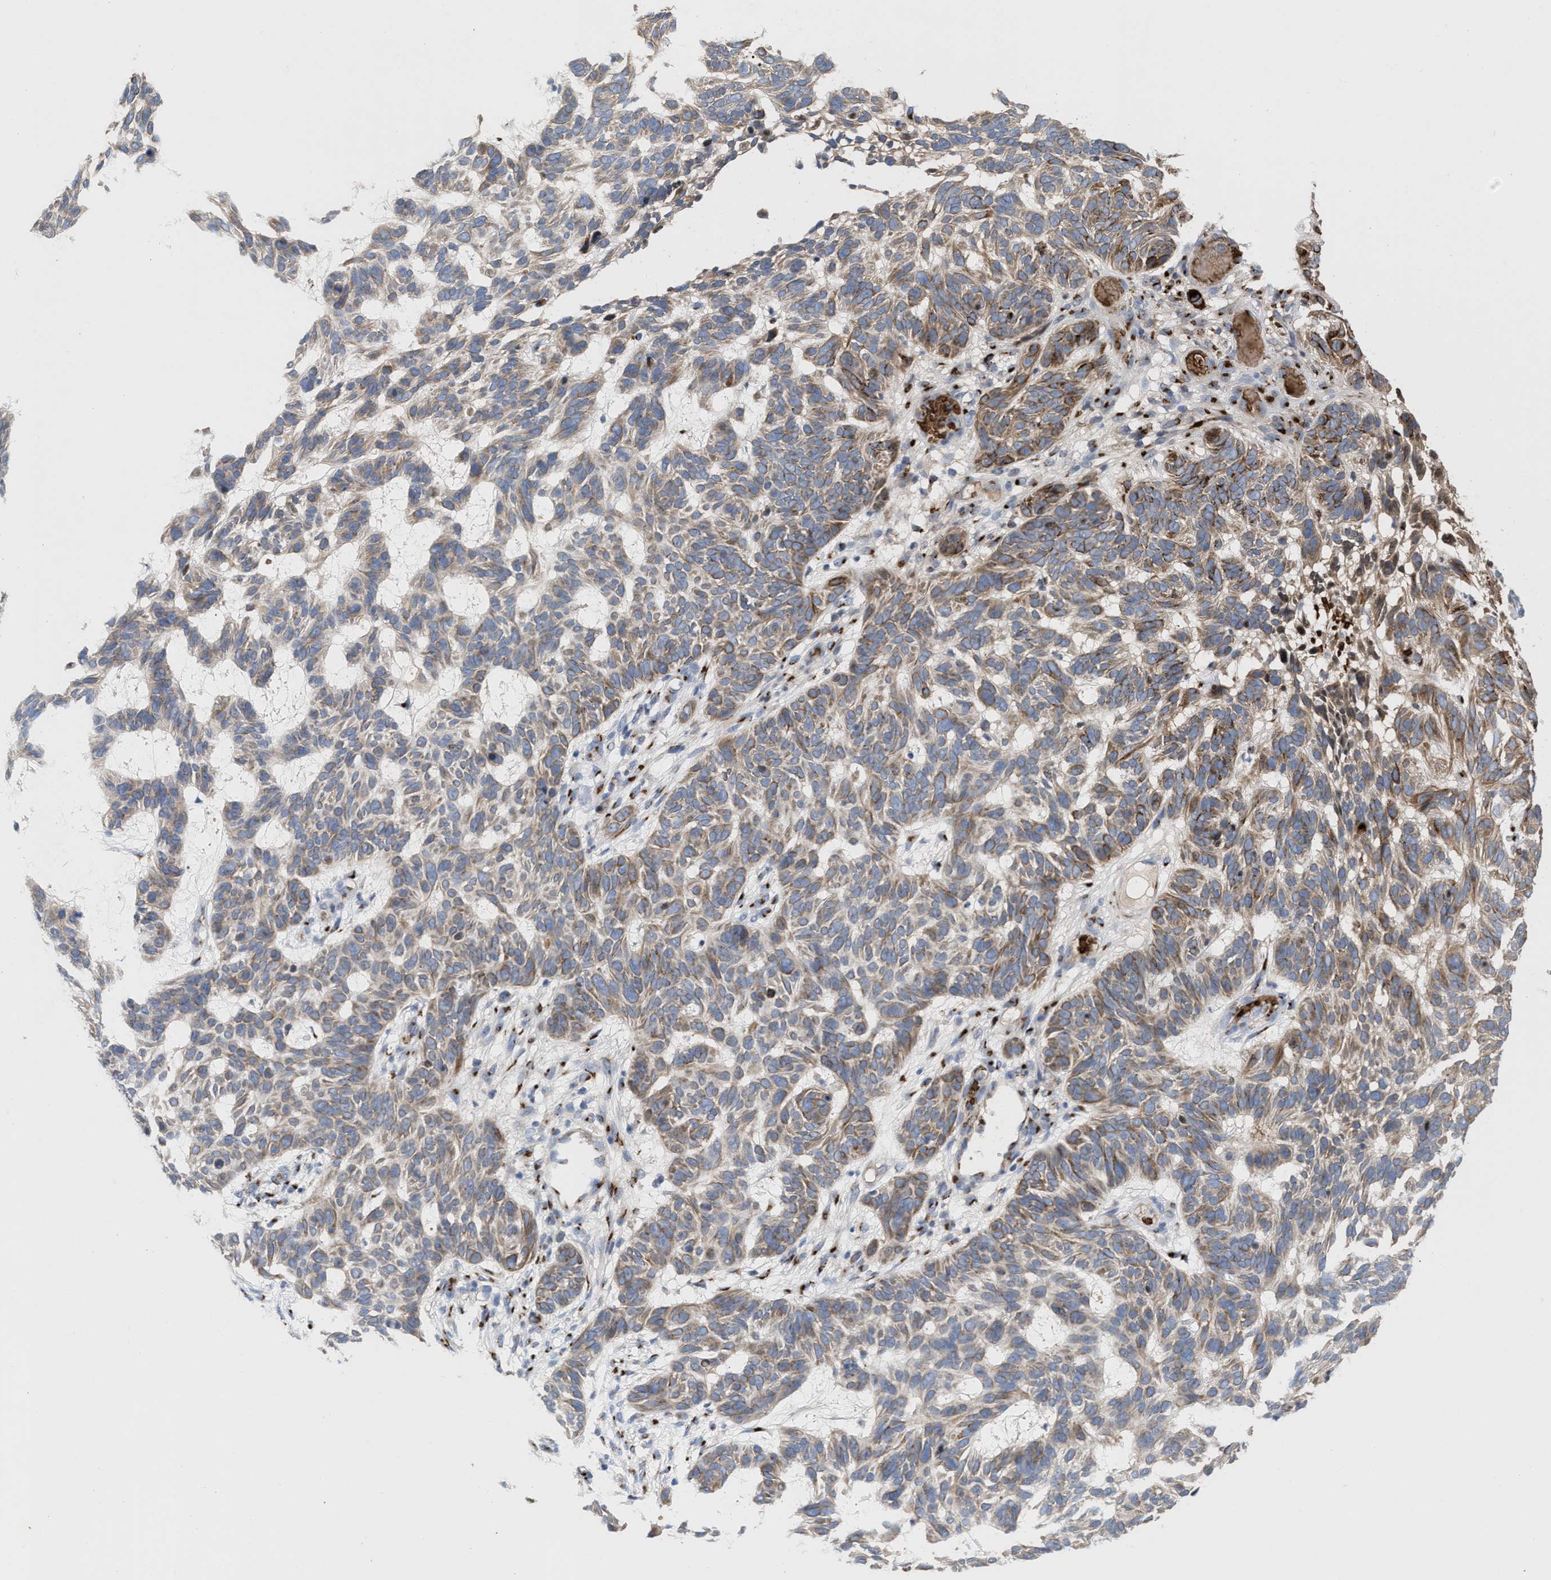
{"staining": {"intensity": "moderate", "quantity": "25%-75%", "location": "cytoplasmic/membranous"}, "tissue": "skin cancer", "cell_type": "Tumor cells", "image_type": "cancer", "snomed": [{"axis": "morphology", "description": "Basal cell carcinoma"}, {"axis": "topography", "description": "Skin"}], "caption": "The image reveals staining of basal cell carcinoma (skin), revealing moderate cytoplasmic/membranous protein staining (brown color) within tumor cells.", "gene": "CCL2", "patient": {"sex": "male", "age": 85}}